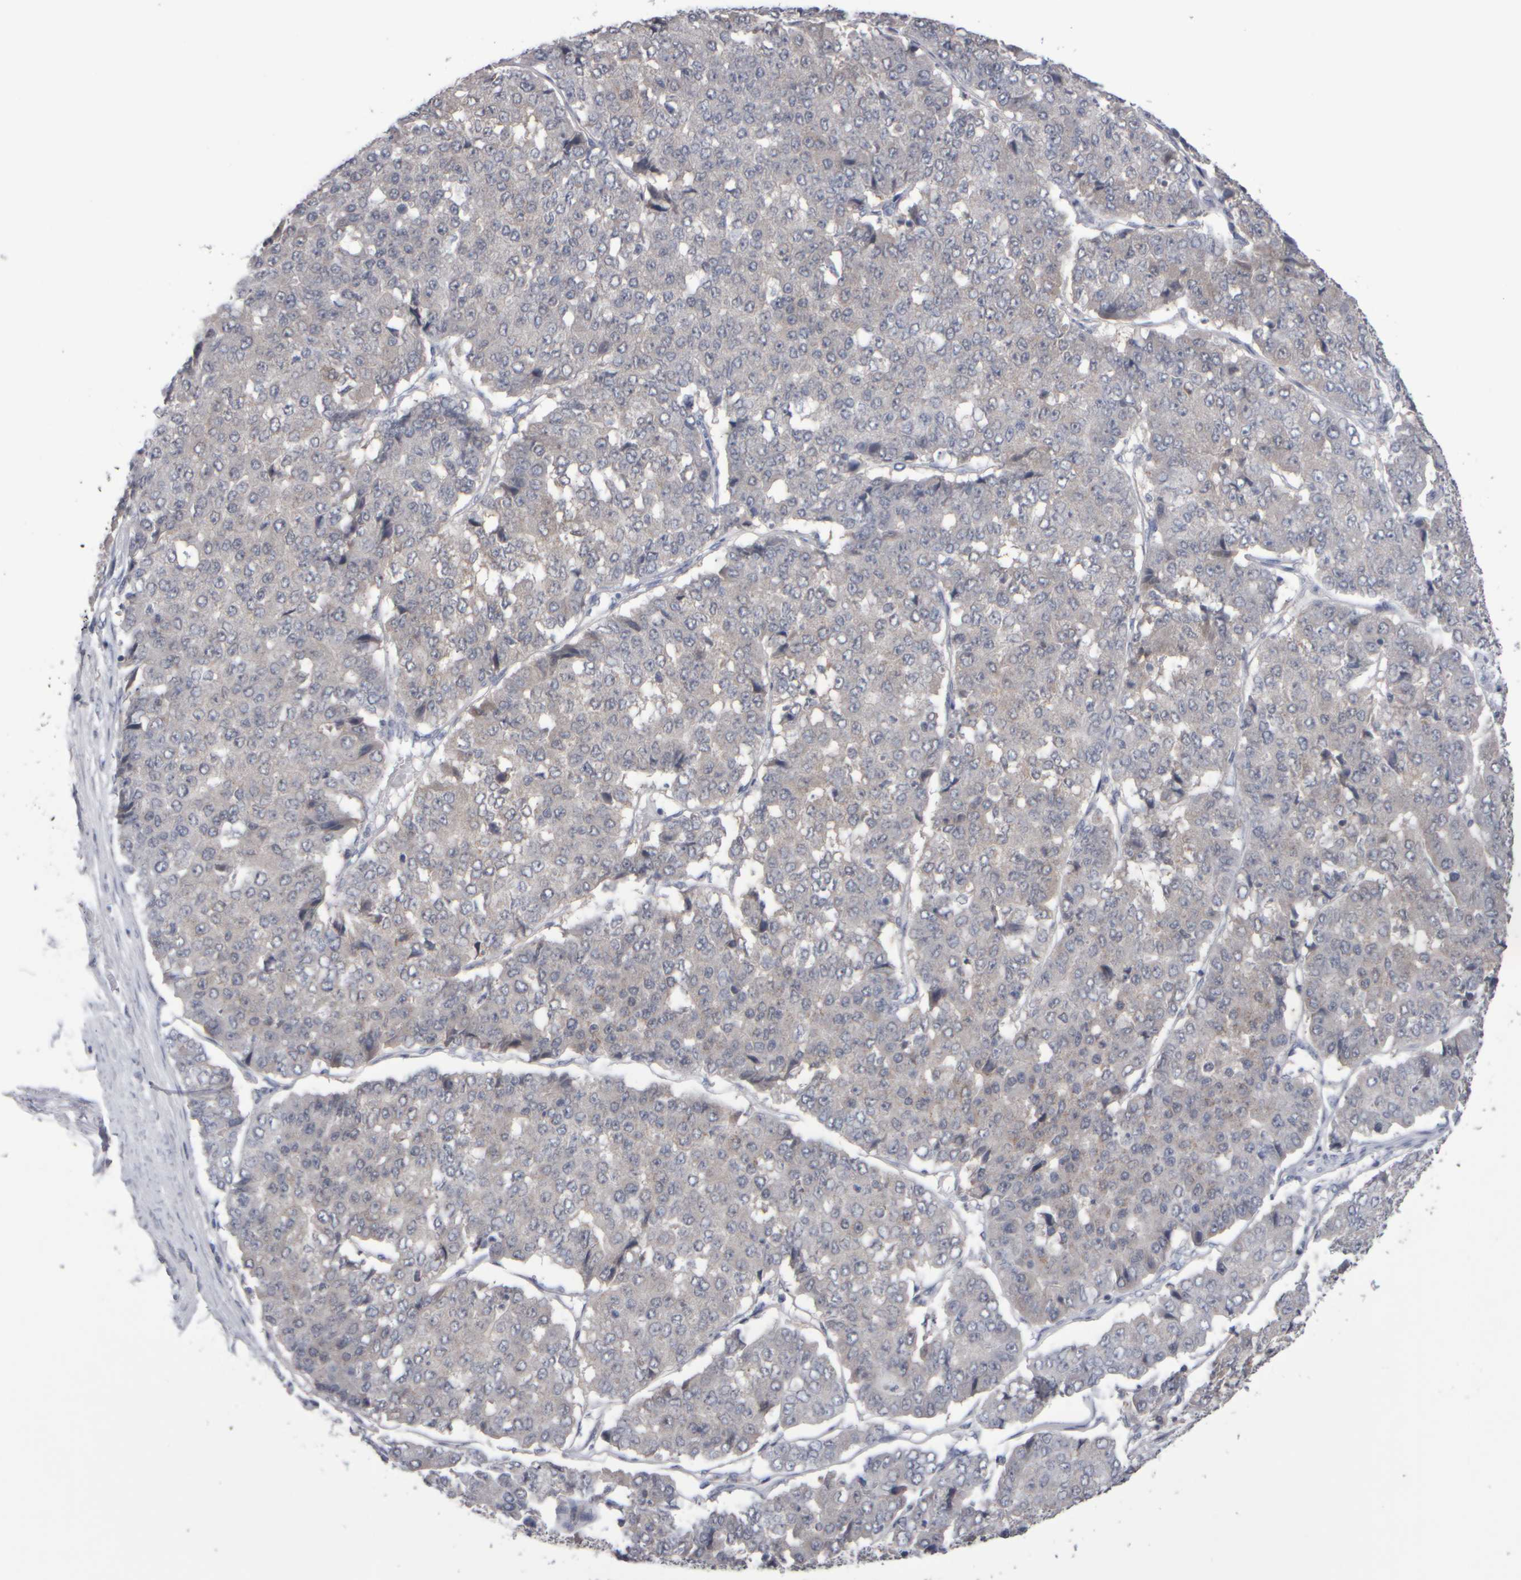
{"staining": {"intensity": "negative", "quantity": "none", "location": "none"}, "tissue": "pancreatic cancer", "cell_type": "Tumor cells", "image_type": "cancer", "snomed": [{"axis": "morphology", "description": "Adenocarcinoma, NOS"}, {"axis": "topography", "description": "Pancreas"}], "caption": "Pancreatic cancer stained for a protein using immunohistochemistry exhibits no expression tumor cells.", "gene": "EPHX2", "patient": {"sex": "male", "age": 50}}